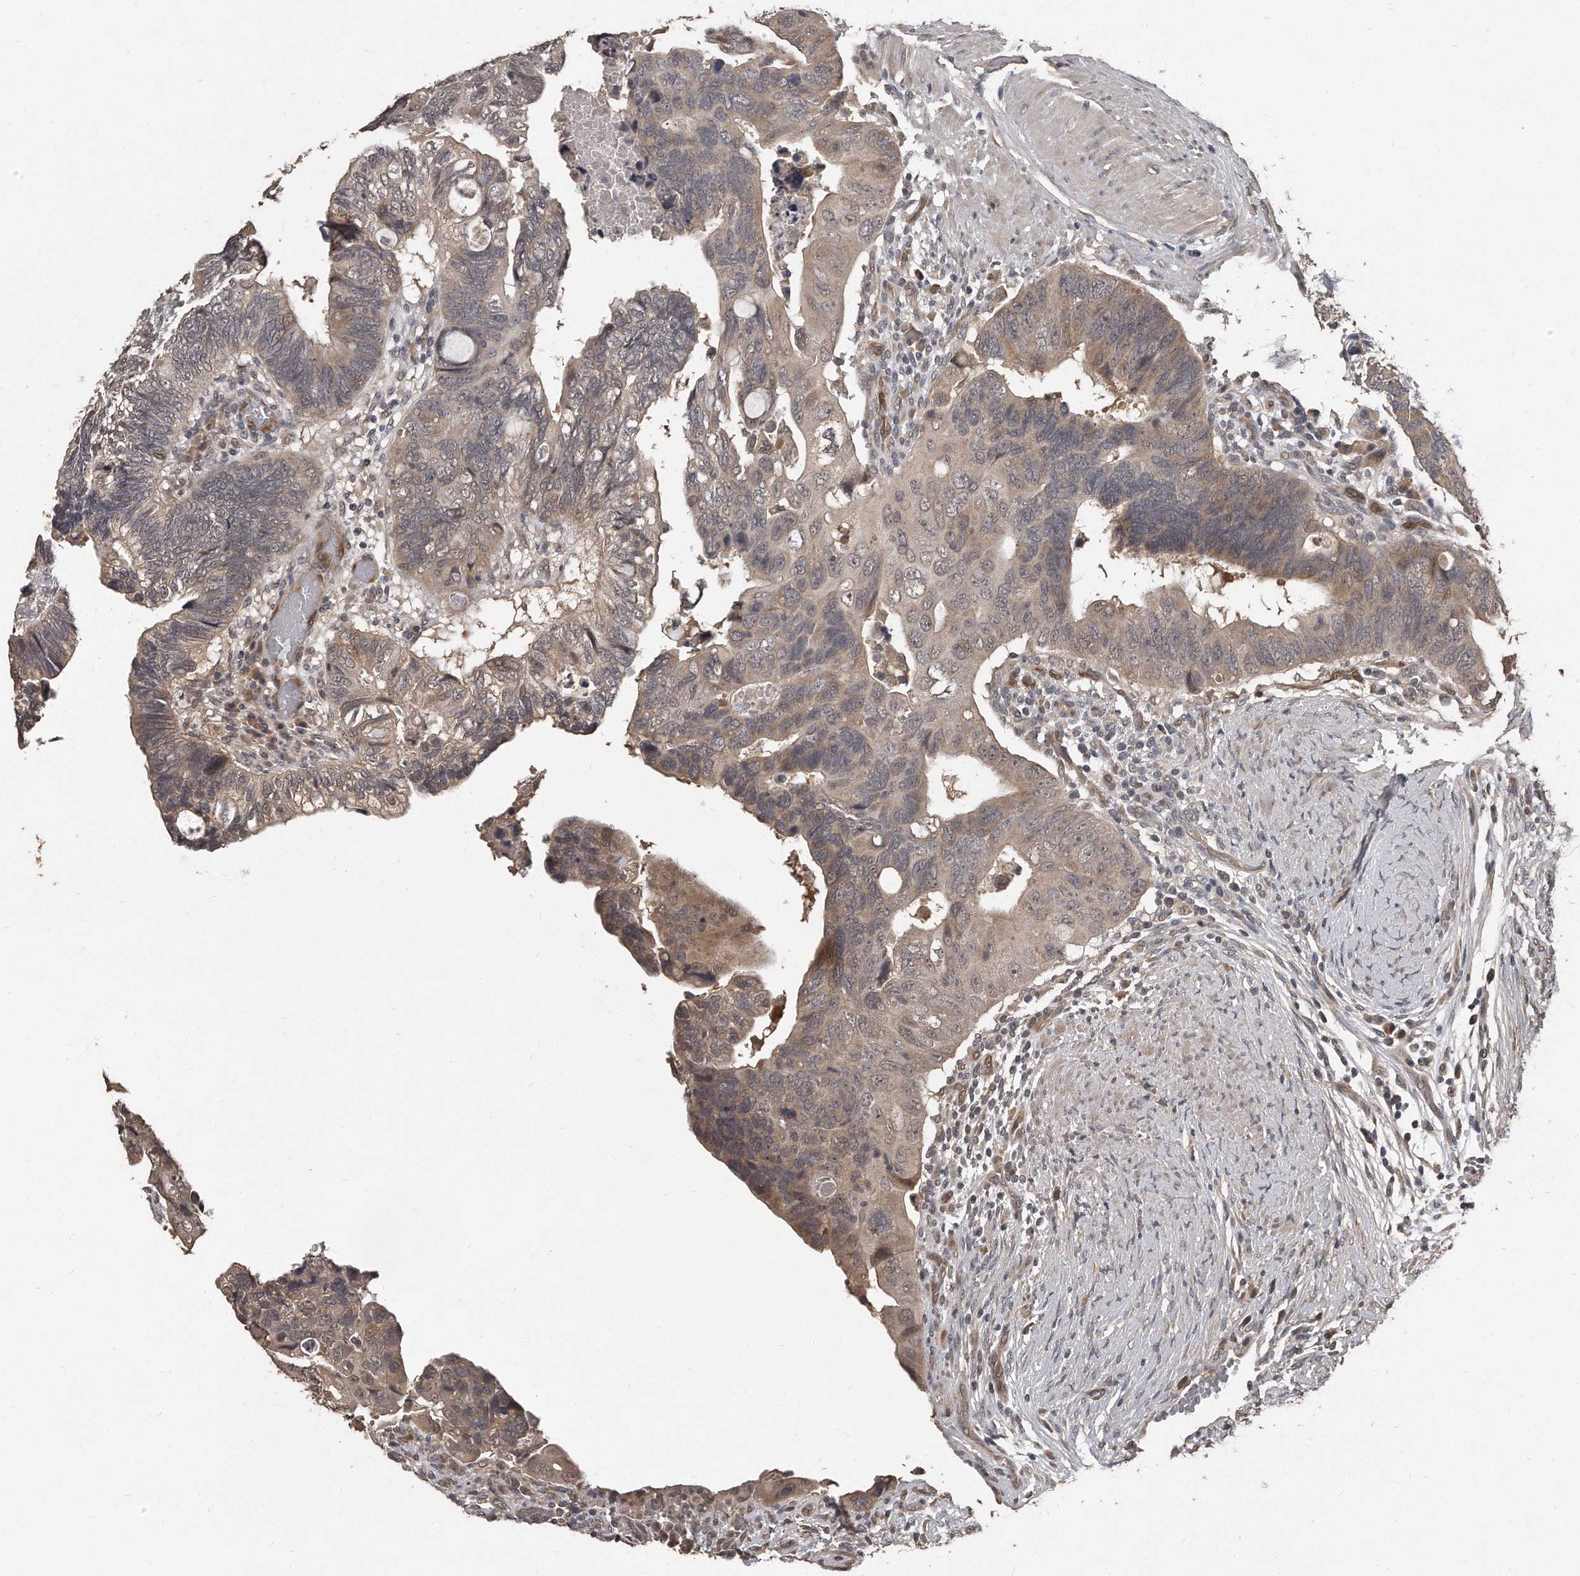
{"staining": {"intensity": "weak", "quantity": ">75%", "location": "cytoplasmic/membranous"}, "tissue": "colorectal cancer", "cell_type": "Tumor cells", "image_type": "cancer", "snomed": [{"axis": "morphology", "description": "Adenocarcinoma, NOS"}, {"axis": "topography", "description": "Rectum"}], "caption": "Weak cytoplasmic/membranous protein expression is present in about >75% of tumor cells in adenocarcinoma (colorectal).", "gene": "GRB10", "patient": {"sex": "male", "age": 53}}